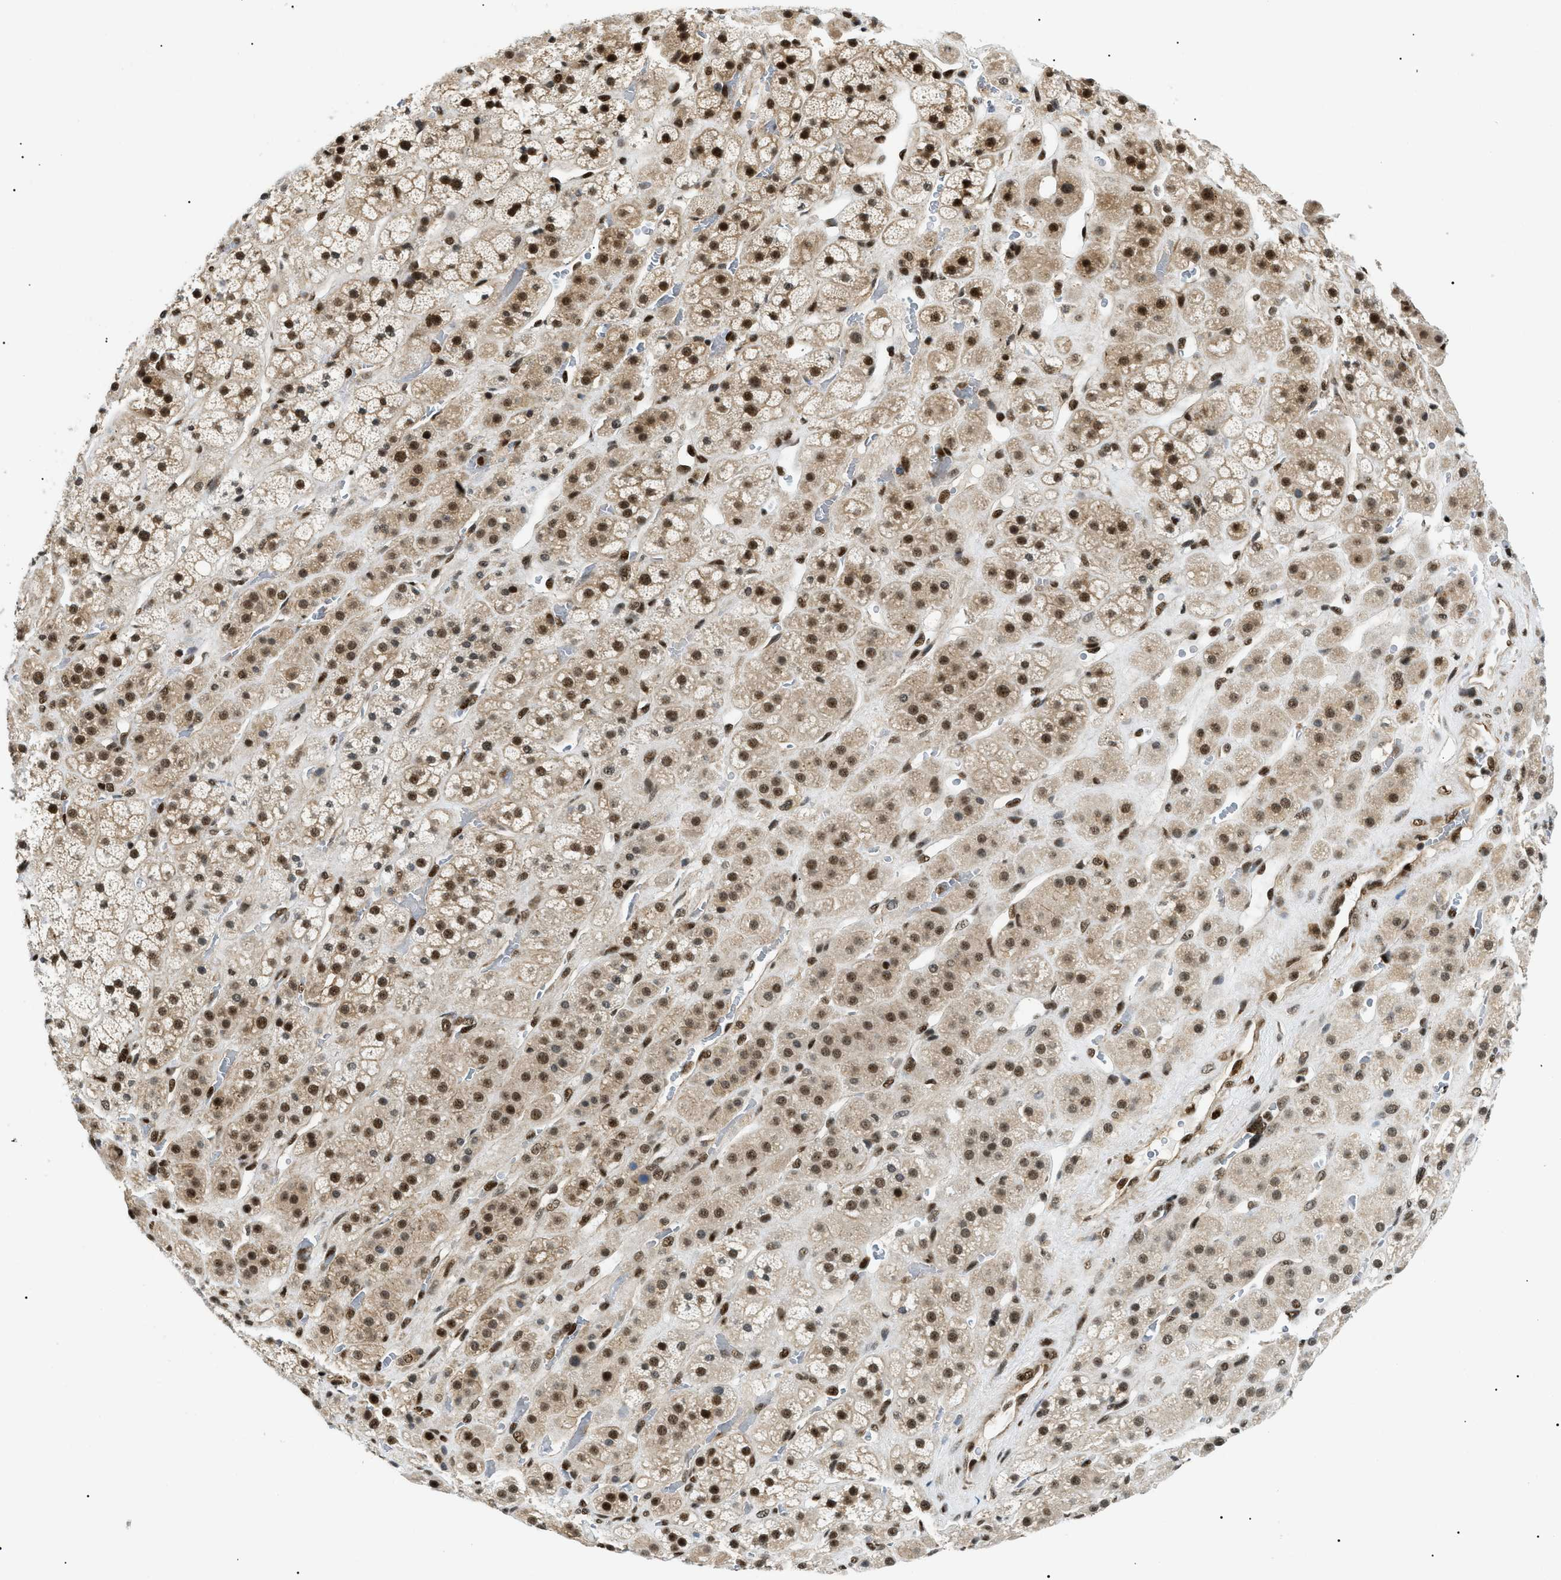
{"staining": {"intensity": "strong", "quantity": ">75%", "location": "cytoplasmic/membranous,nuclear"}, "tissue": "adrenal gland", "cell_type": "Glandular cells", "image_type": "normal", "snomed": [{"axis": "morphology", "description": "Normal tissue, NOS"}, {"axis": "topography", "description": "Adrenal gland"}], "caption": "This photomicrograph shows immunohistochemistry staining of unremarkable human adrenal gland, with high strong cytoplasmic/membranous,nuclear staining in approximately >75% of glandular cells.", "gene": "CWC25", "patient": {"sex": "male", "age": 56}}